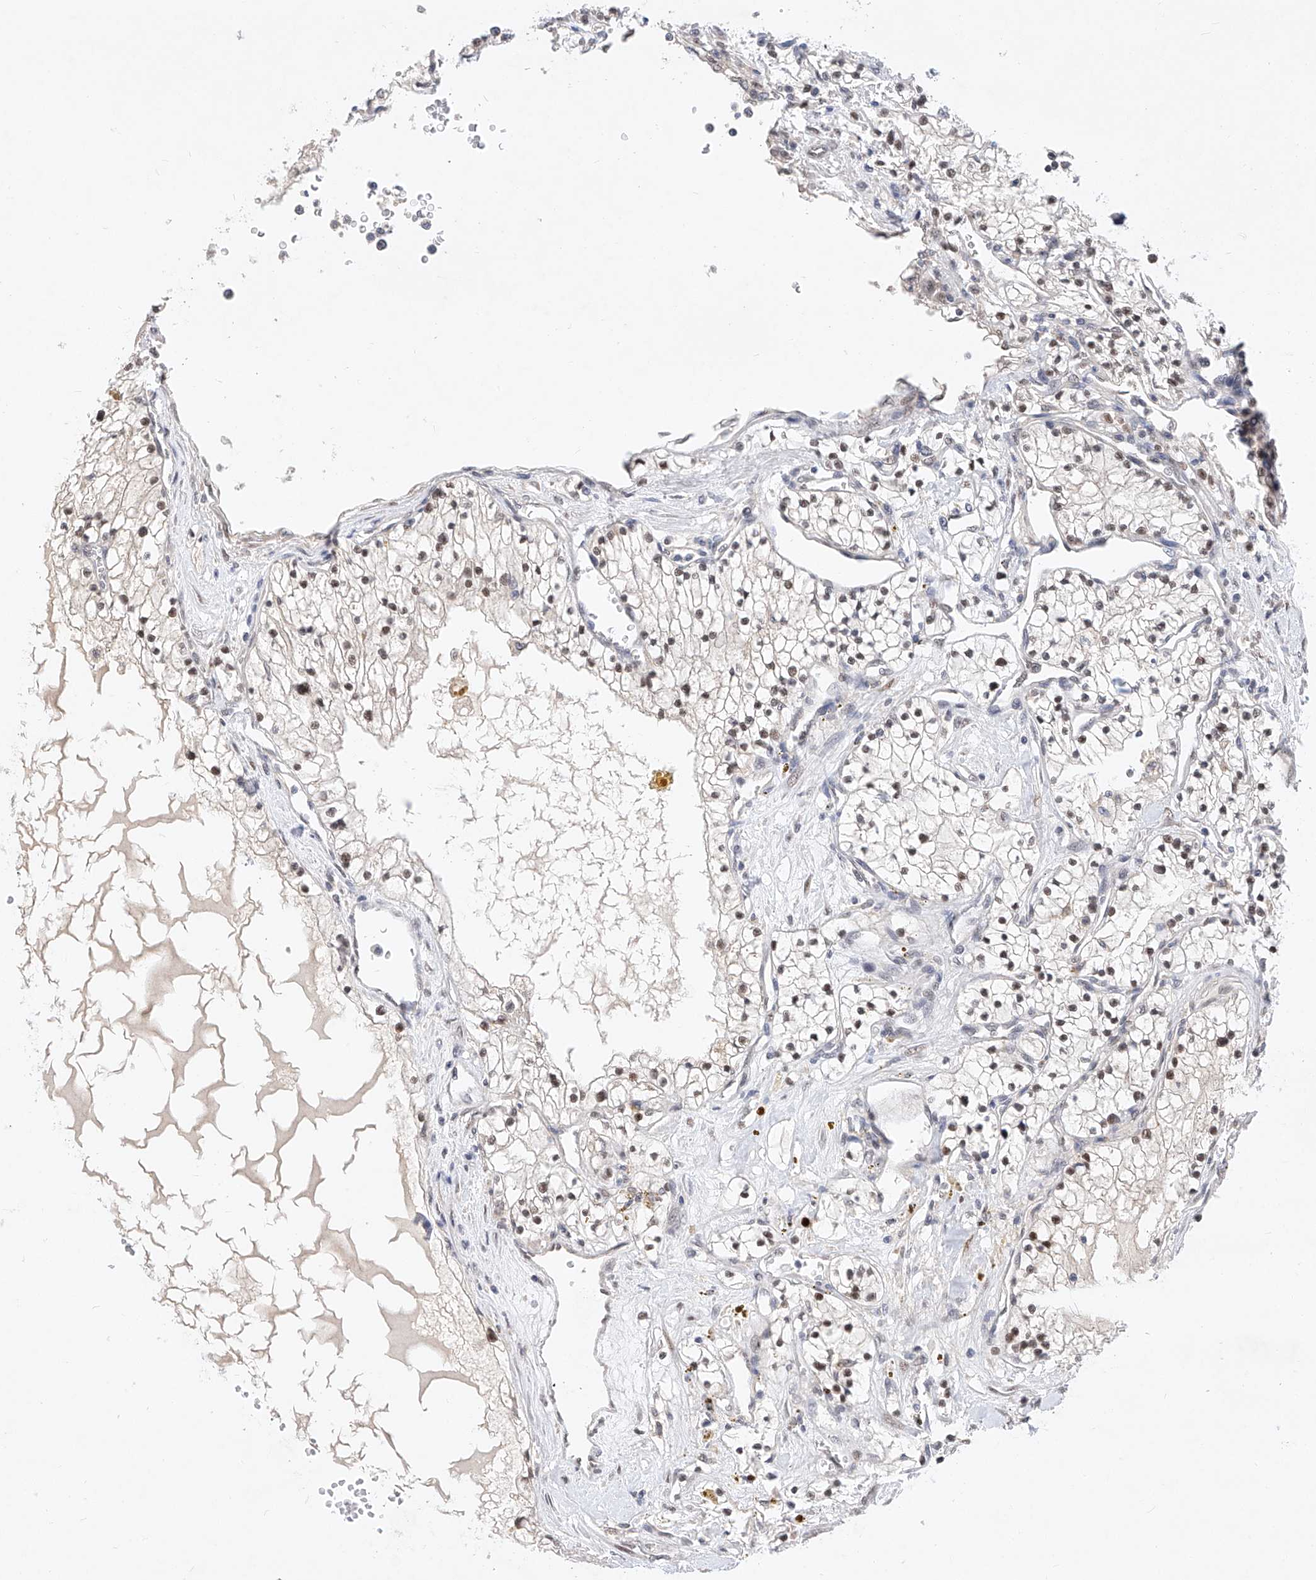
{"staining": {"intensity": "moderate", "quantity": ">75%", "location": "nuclear"}, "tissue": "renal cancer", "cell_type": "Tumor cells", "image_type": "cancer", "snomed": [{"axis": "morphology", "description": "Normal tissue, NOS"}, {"axis": "morphology", "description": "Adenocarcinoma, NOS"}, {"axis": "topography", "description": "Kidney"}], "caption": "Human renal cancer stained for a protein (brown) exhibits moderate nuclear positive expression in about >75% of tumor cells.", "gene": "KCNJ1", "patient": {"sex": "male", "age": 68}}